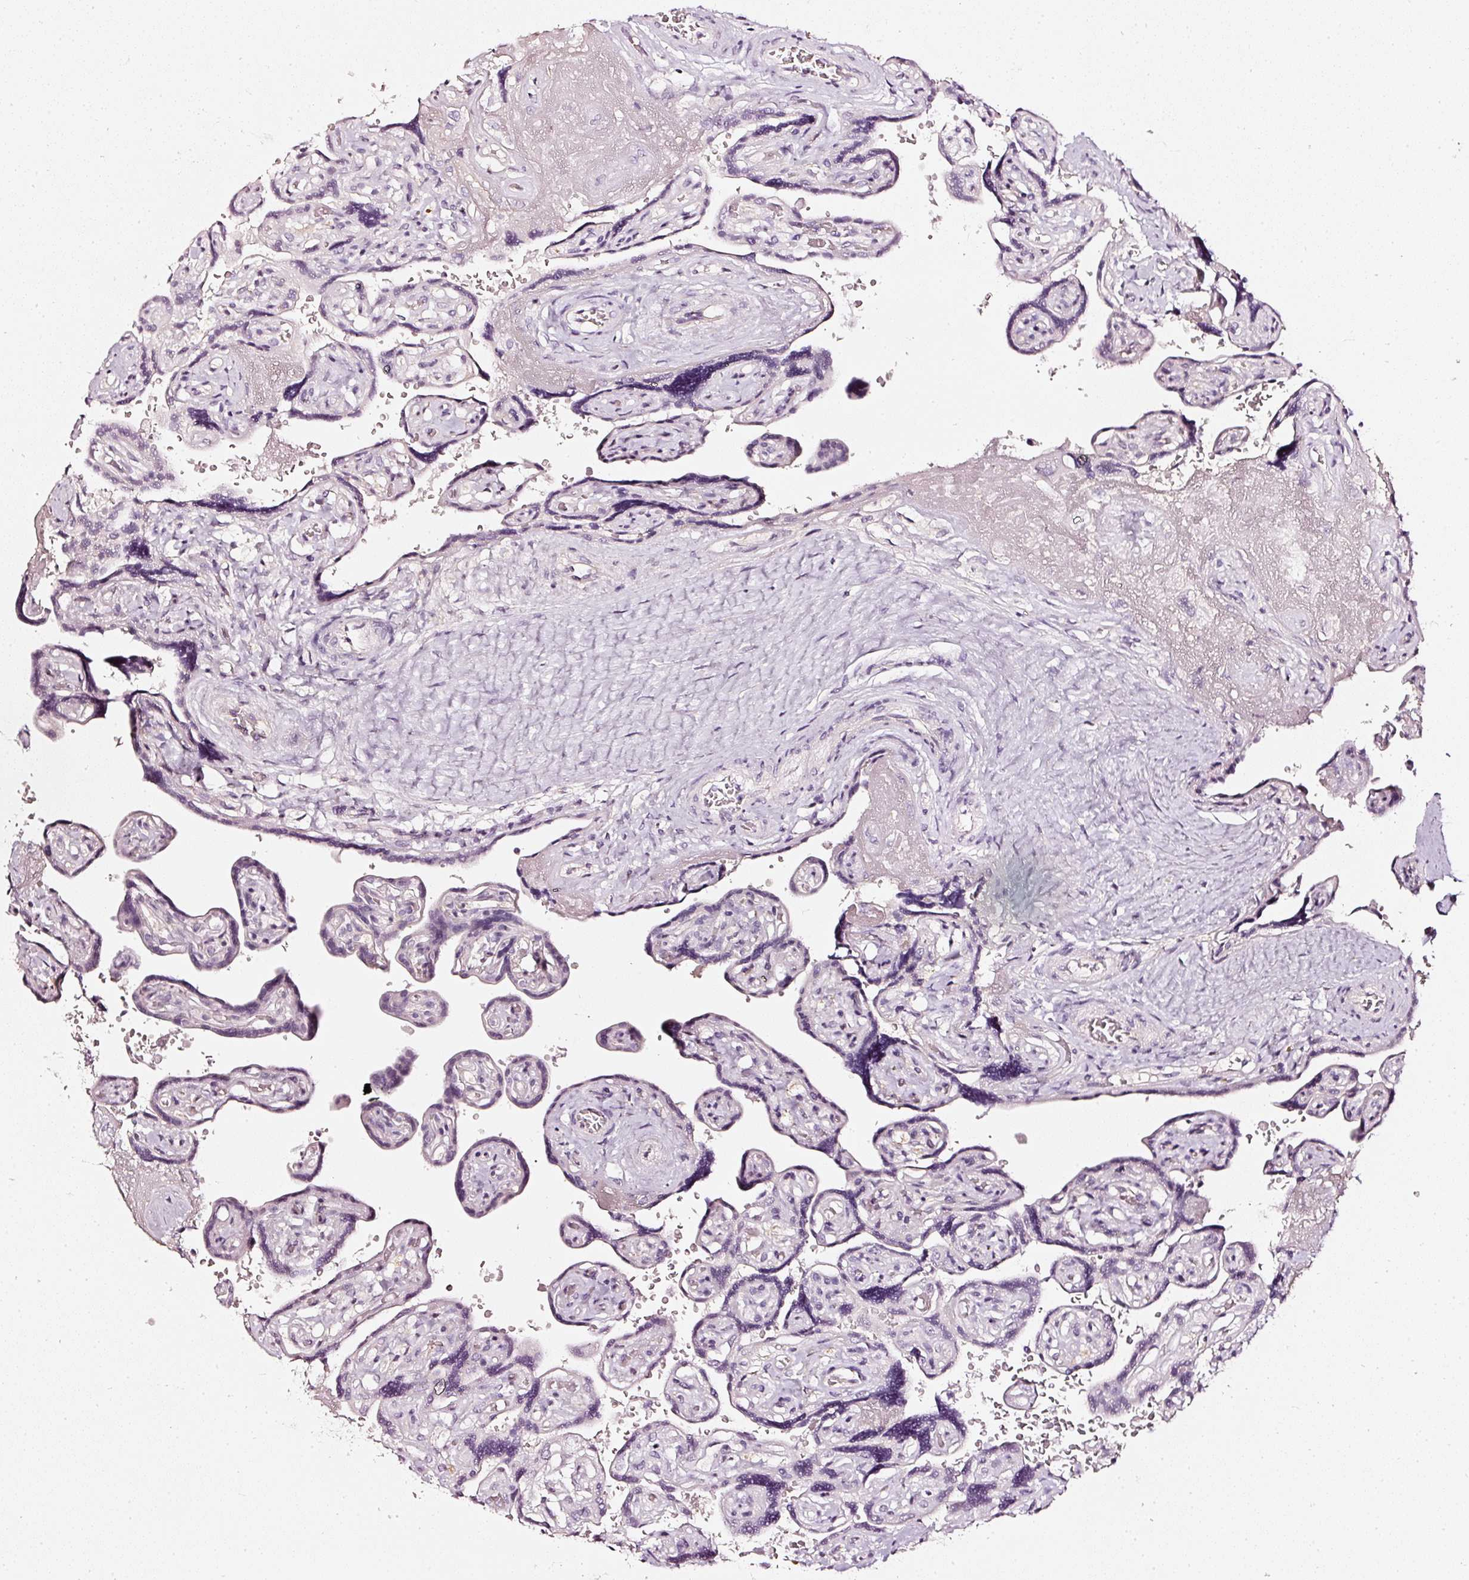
{"staining": {"intensity": "negative", "quantity": "none", "location": "none"}, "tissue": "placenta", "cell_type": "Trophoblastic cells", "image_type": "normal", "snomed": [{"axis": "morphology", "description": "Normal tissue, NOS"}, {"axis": "topography", "description": "Placenta"}], "caption": "Human placenta stained for a protein using immunohistochemistry reveals no positivity in trophoblastic cells.", "gene": "CNP", "patient": {"sex": "female", "age": 32}}